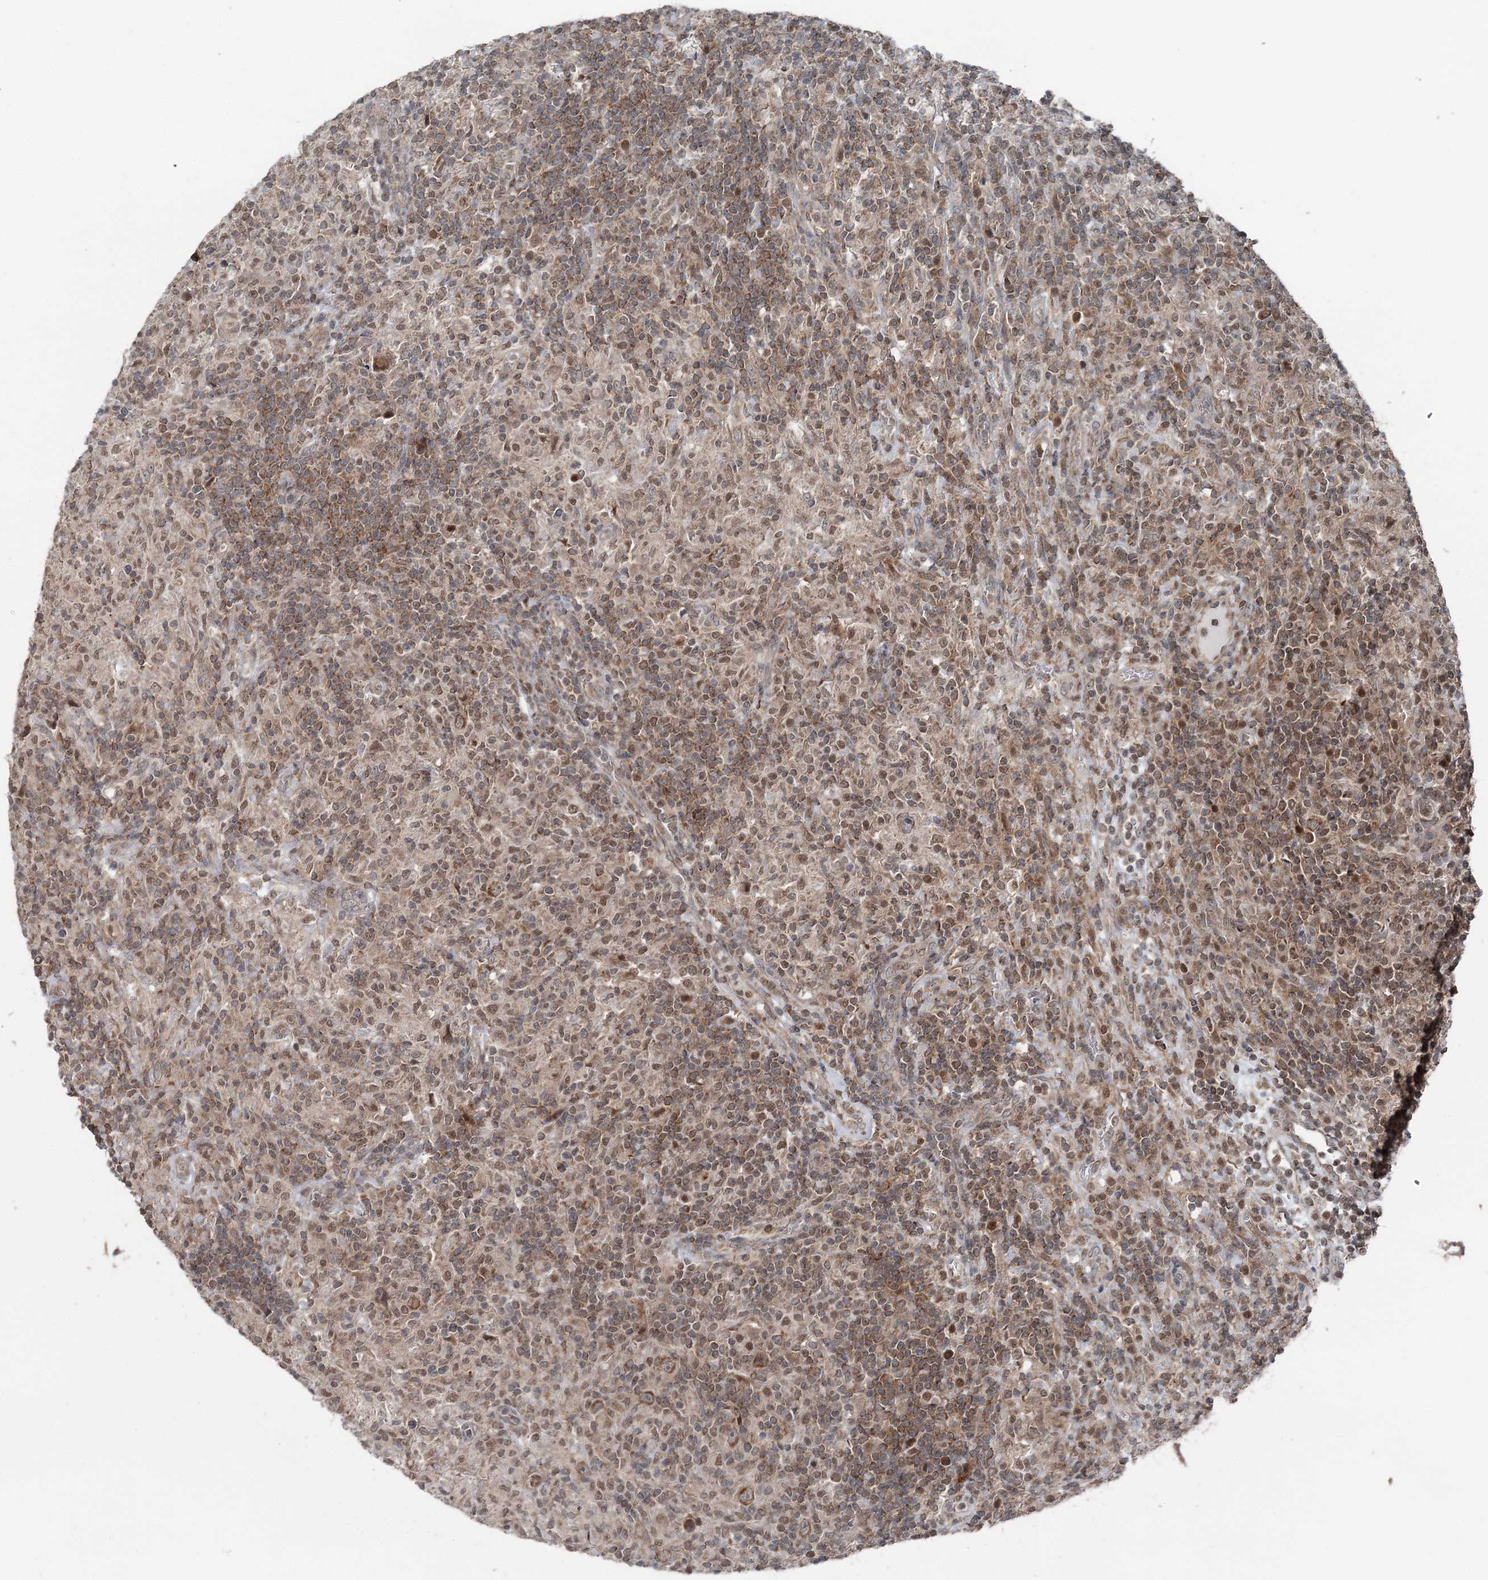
{"staining": {"intensity": "moderate", "quantity": ">75%", "location": "cytoplasmic/membranous"}, "tissue": "lymphoma", "cell_type": "Tumor cells", "image_type": "cancer", "snomed": [{"axis": "morphology", "description": "Hodgkin's disease, NOS"}, {"axis": "topography", "description": "Lymph node"}], "caption": "IHC histopathology image of neoplastic tissue: Hodgkin's disease stained using immunohistochemistry displays medium levels of moderate protein expression localized specifically in the cytoplasmic/membranous of tumor cells, appearing as a cytoplasmic/membranous brown color.", "gene": "WAPL", "patient": {"sex": "male", "age": 70}}